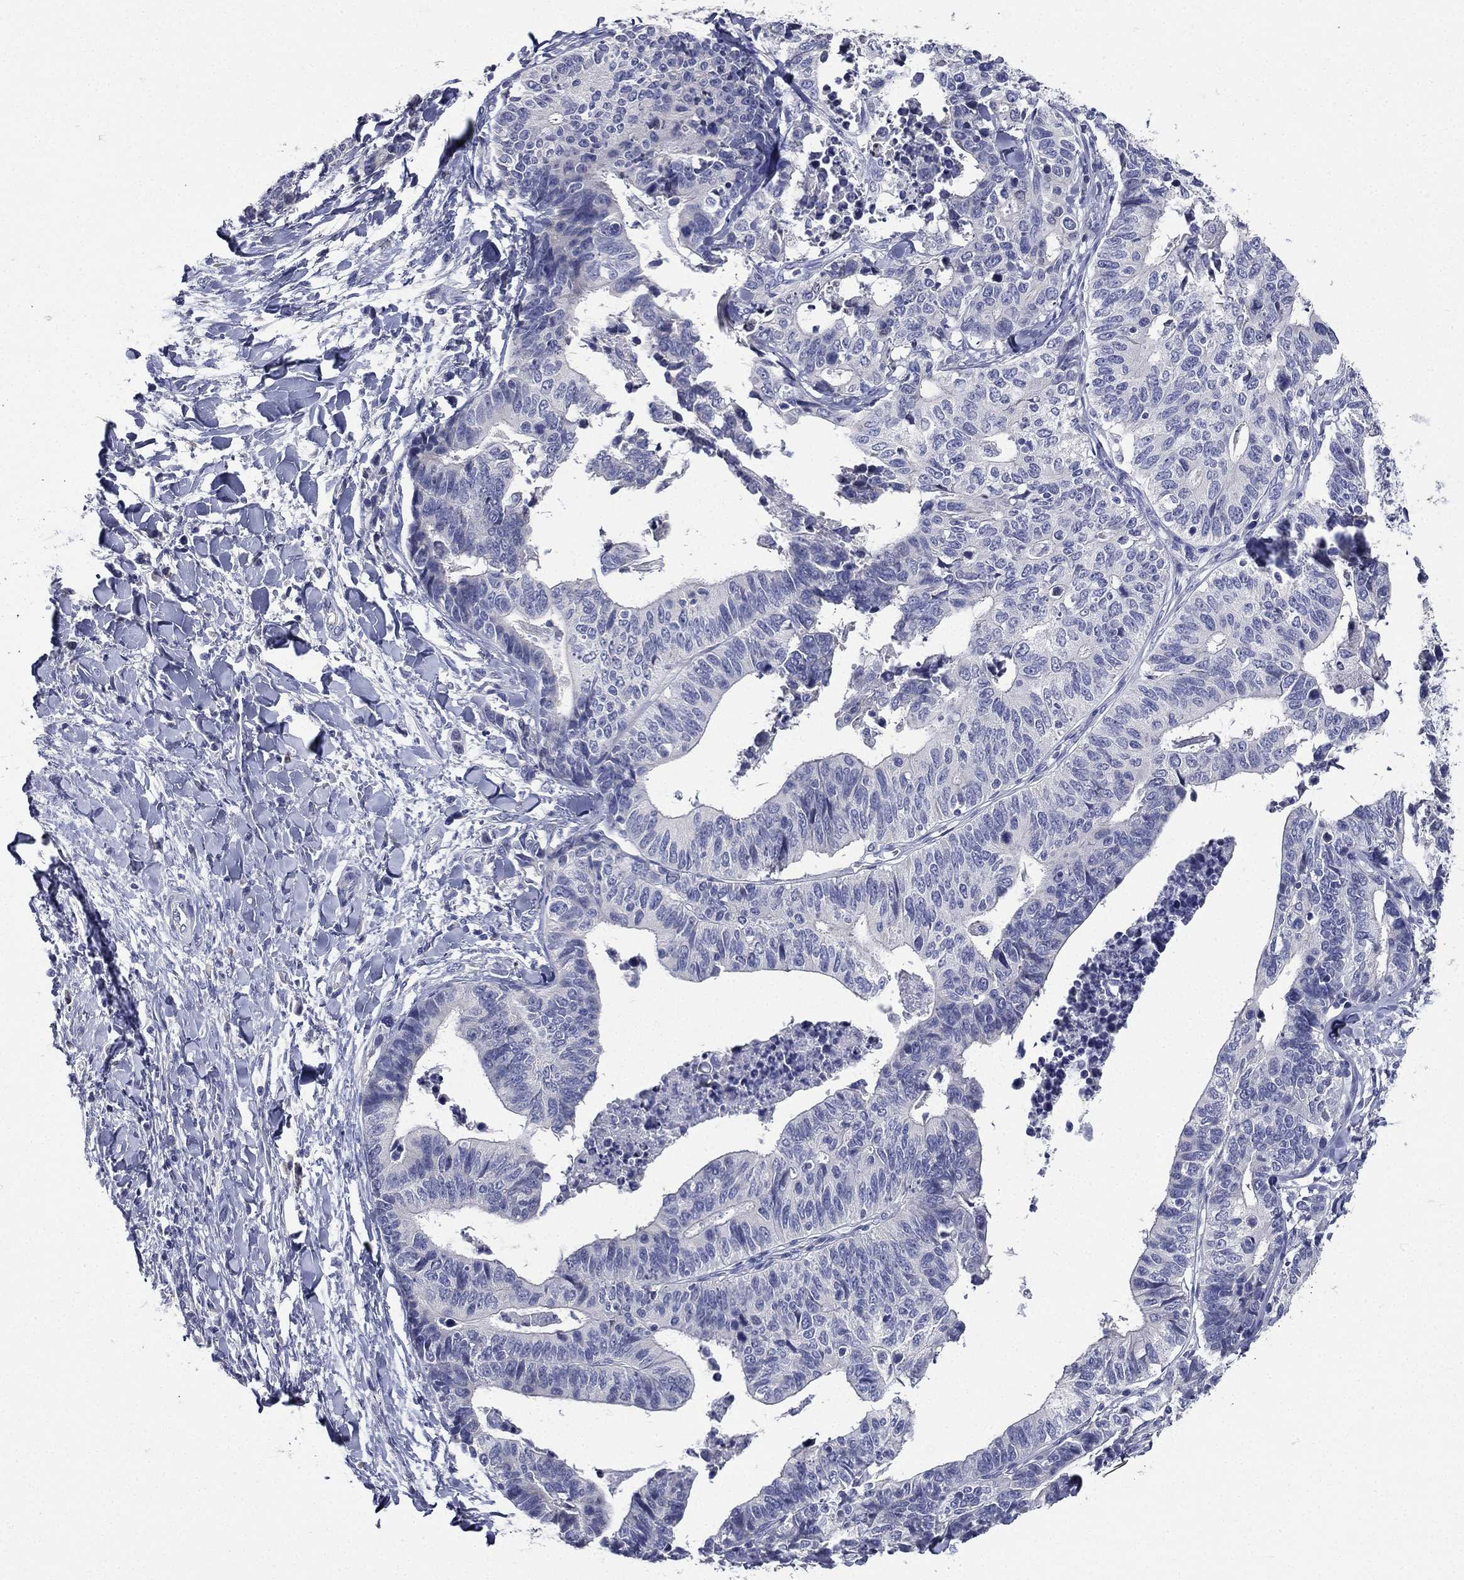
{"staining": {"intensity": "negative", "quantity": "none", "location": "none"}, "tissue": "stomach cancer", "cell_type": "Tumor cells", "image_type": "cancer", "snomed": [{"axis": "morphology", "description": "Adenocarcinoma, NOS"}, {"axis": "topography", "description": "Stomach, upper"}], "caption": "Immunohistochemical staining of human adenocarcinoma (stomach) exhibits no significant positivity in tumor cells.", "gene": "TGM1", "patient": {"sex": "female", "age": 67}}